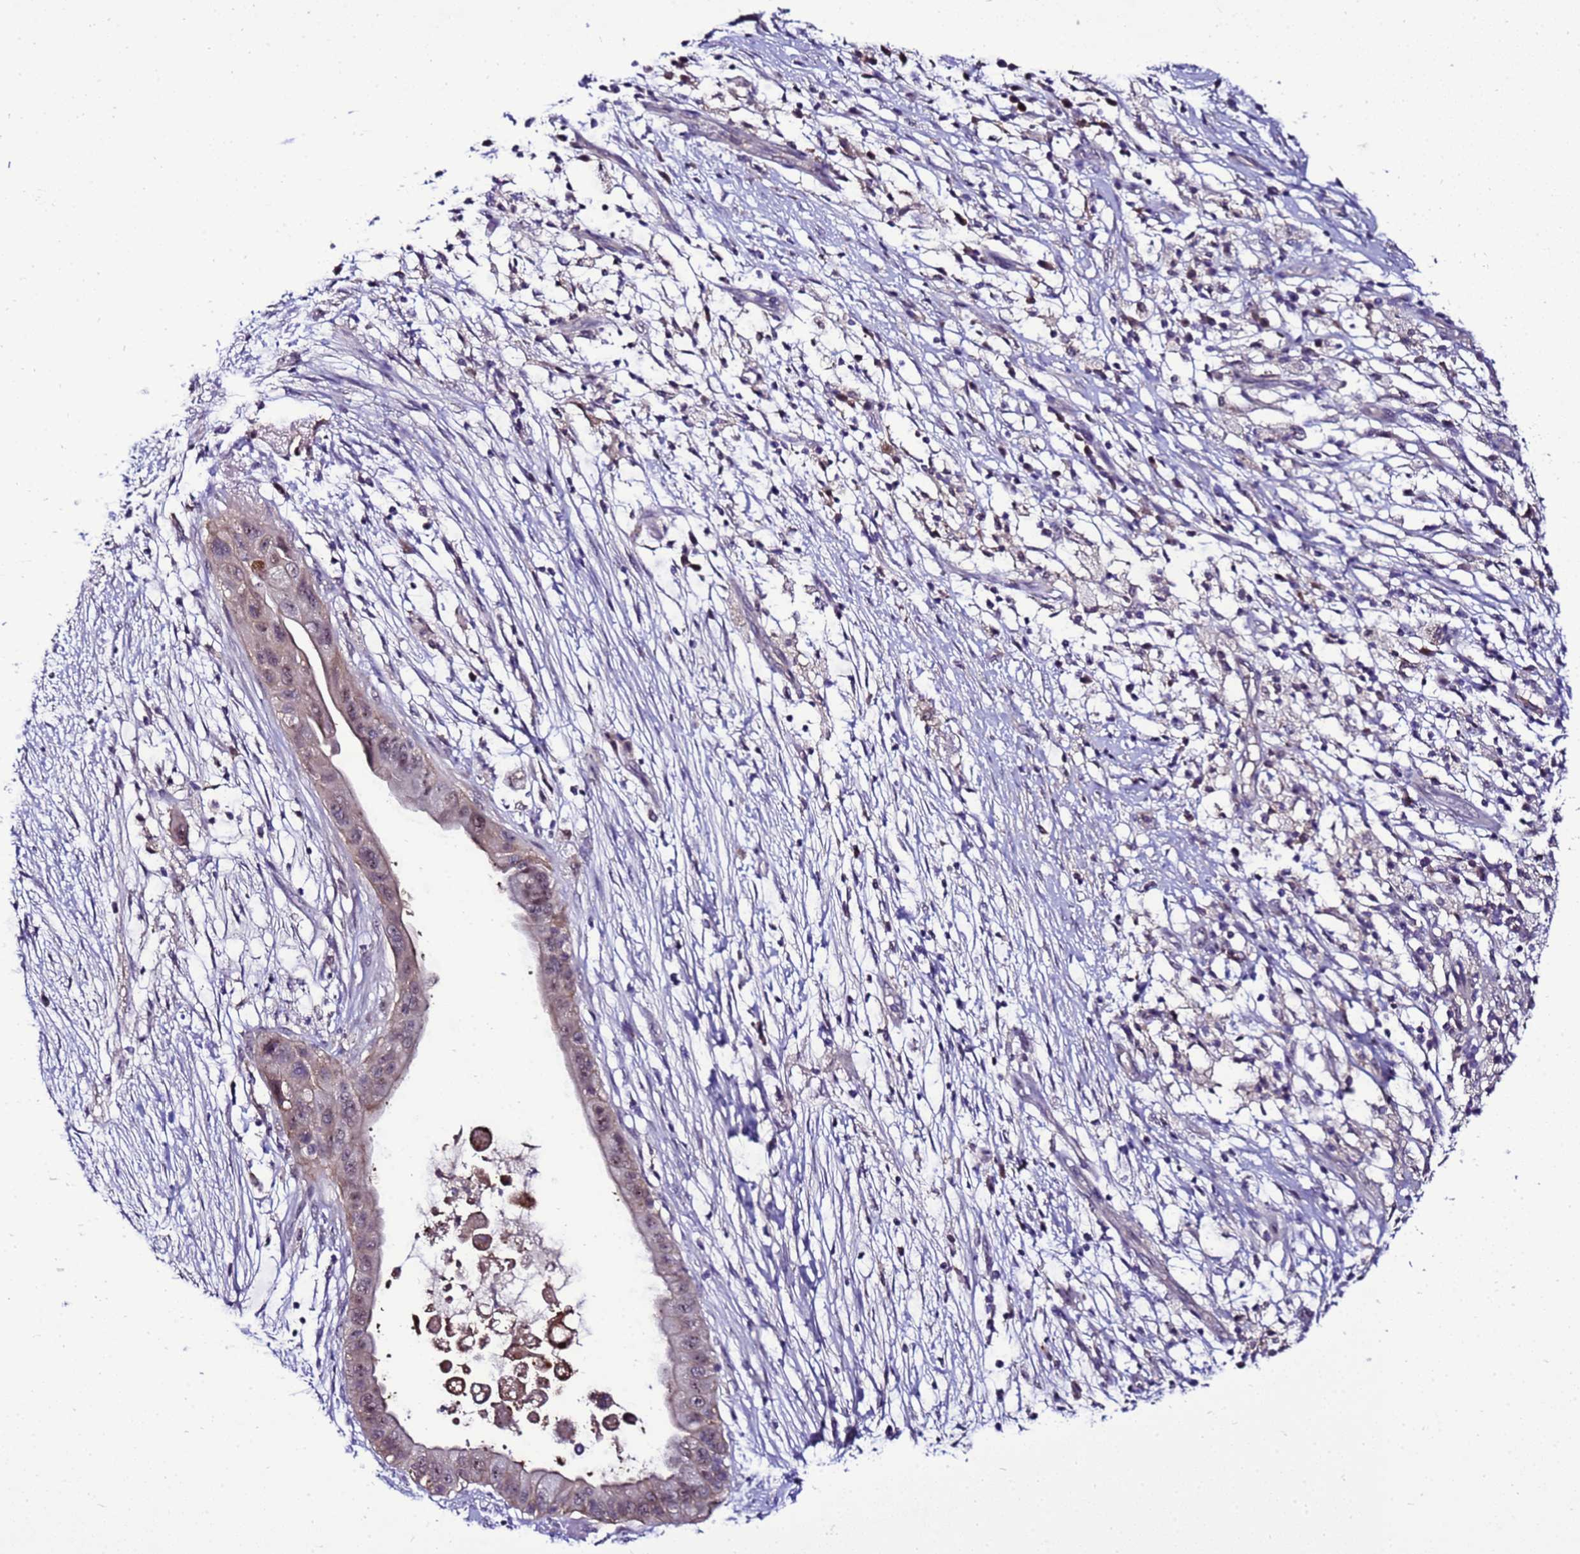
{"staining": {"intensity": "moderate", "quantity": "<25%", "location": "nuclear"}, "tissue": "pancreatic cancer", "cell_type": "Tumor cells", "image_type": "cancer", "snomed": [{"axis": "morphology", "description": "Adenocarcinoma, NOS"}, {"axis": "topography", "description": "Pancreas"}], "caption": "Human pancreatic adenocarcinoma stained with a brown dye demonstrates moderate nuclear positive staining in approximately <25% of tumor cells.", "gene": "C19orf47", "patient": {"sex": "male", "age": 68}}